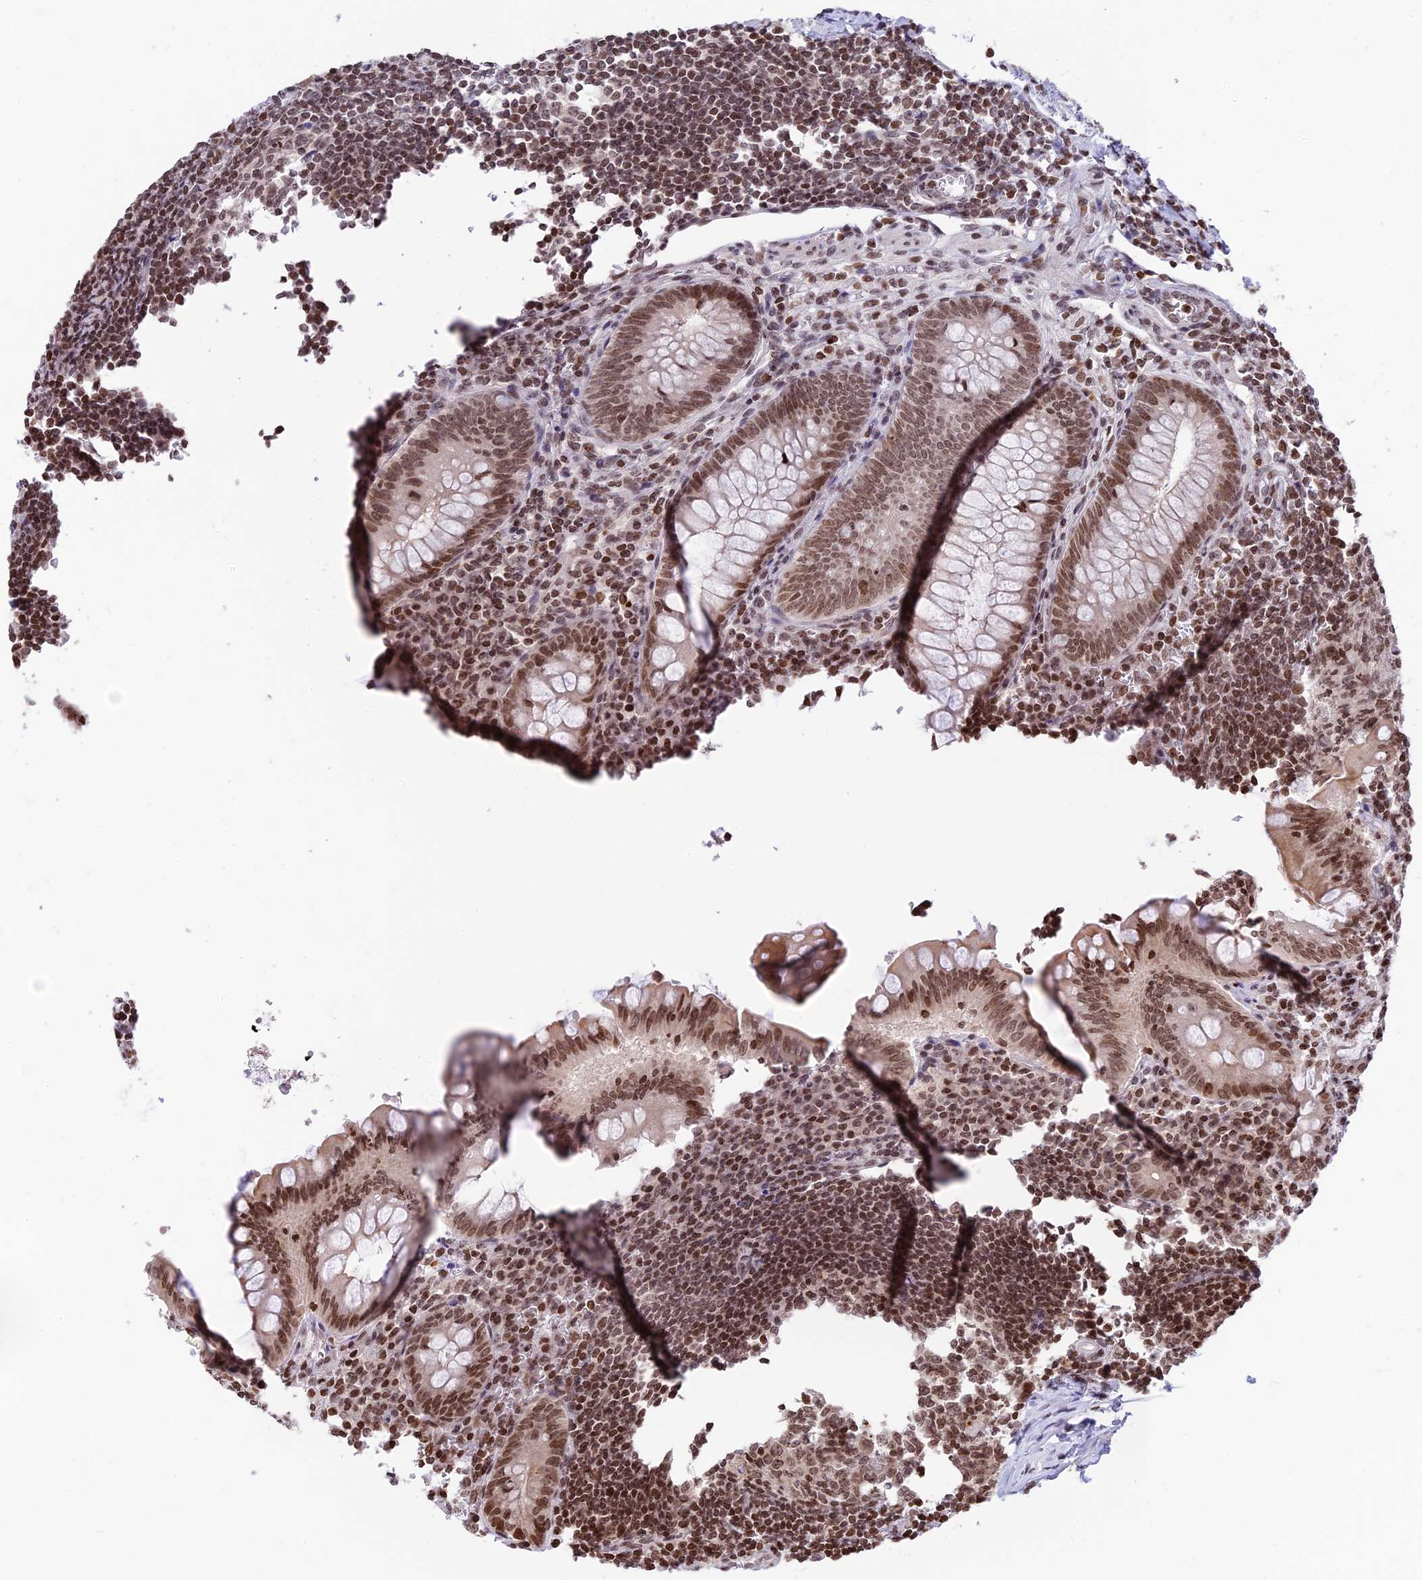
{"staining": {"intensity": "moderate", "quantity": ">75%", "location": "nuclear"}, "tissue": "appendix", "cell_type": "Glandular cells", "image_type": "normal", "snomed": [{"axis": "morphology", "description": "Normal tissue, NOS"}, {"axis": "topography", "description": "Appendix"}], "caption": "Appendix stained for a protein (brown) shows moderate nuclear positive staining in about >75% of glandular cells.", "gene": "TET2", "patient": {"sex": "female", "age": 33}}